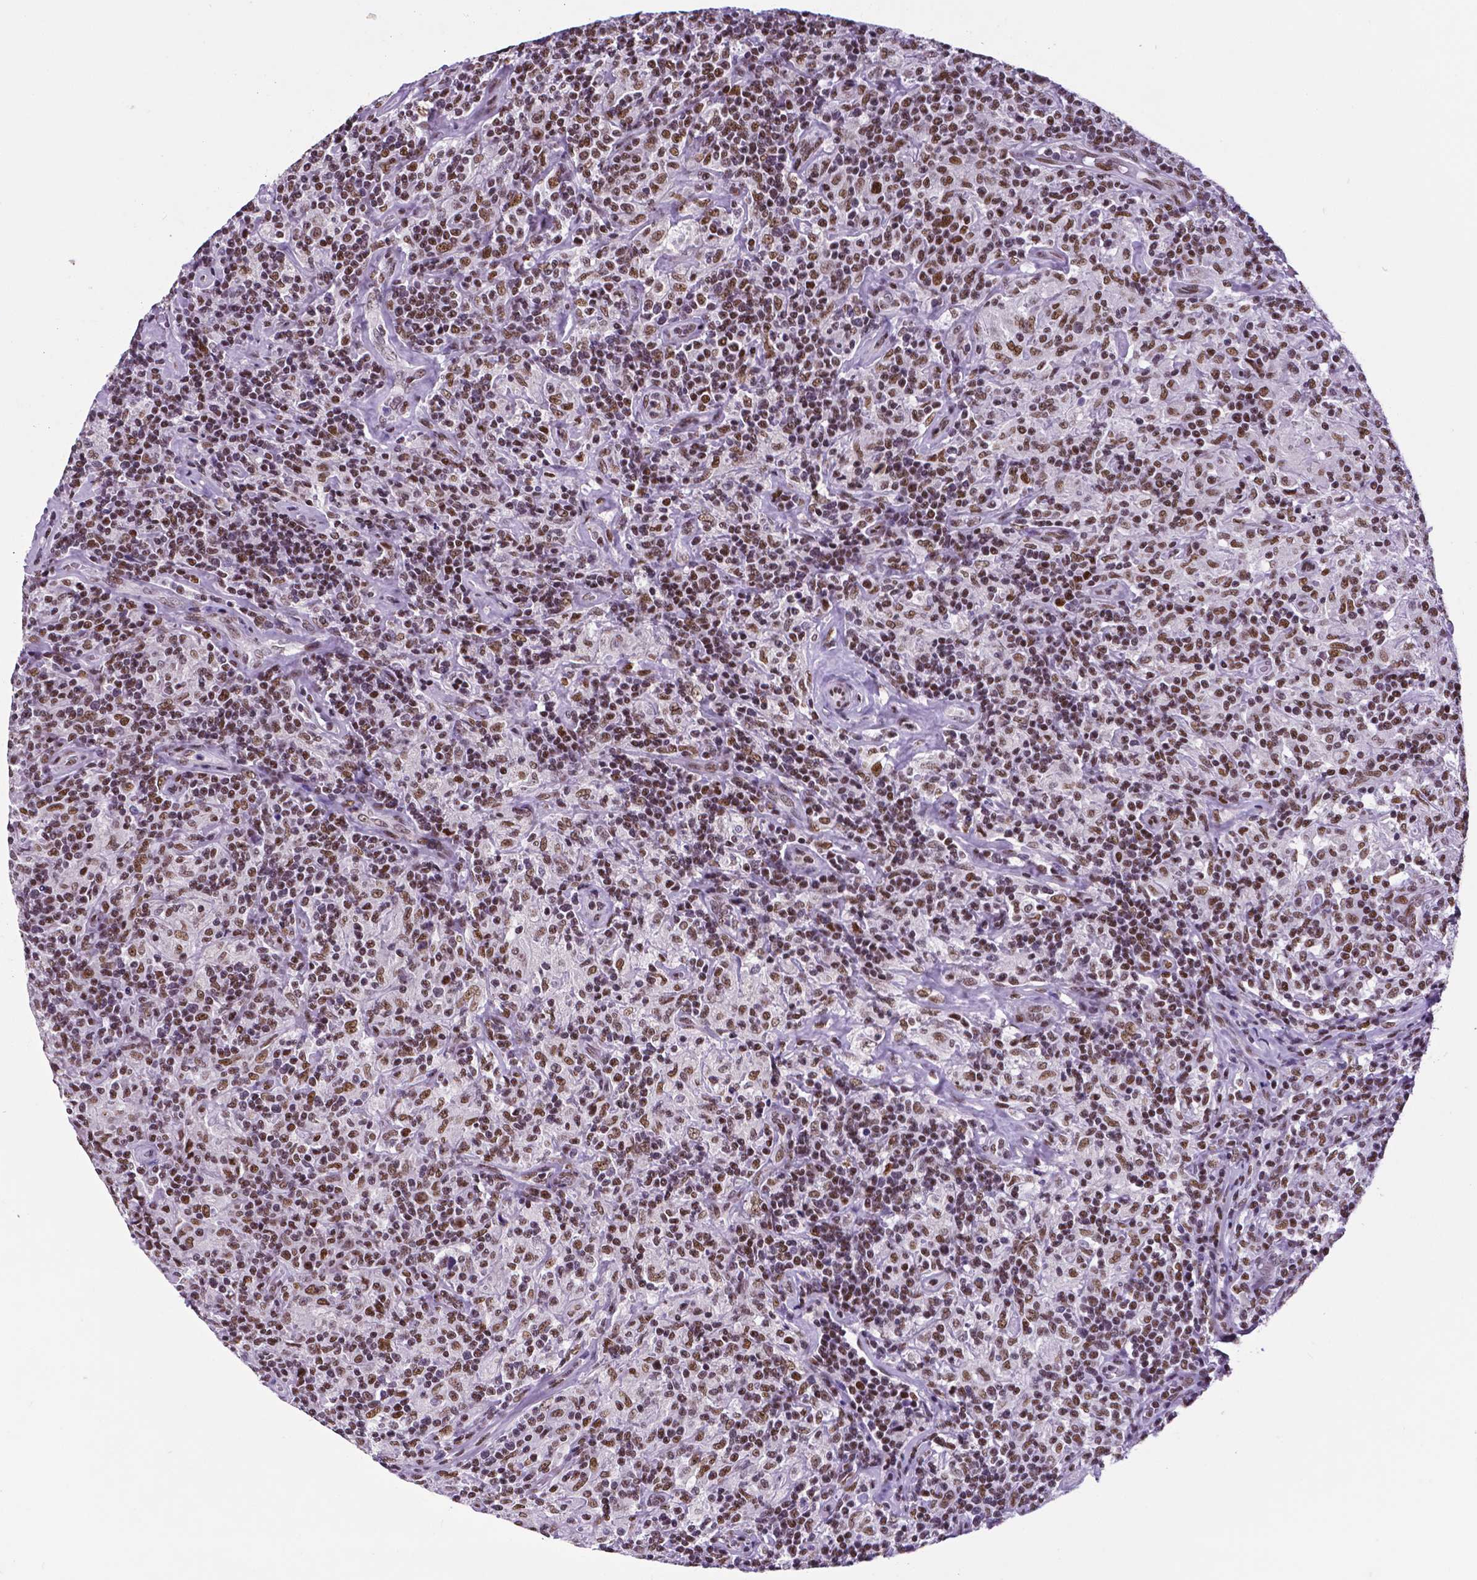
{"staining": {"intensity": "moderate", "quantity": ">75%", "location": "nuclear"}, "tissue": "lymphoma", "cell_type": "Tumor cells", "image_type": "cancer", "snomed": [{"axis": "morphology", "description": "Hodgkin's disease, NOS"}, {"axis": "topography", "description": "Lymph node"}], "caption": "Lymphoma stained with immunohistochemistry (IHC) displays moderate nuclear staining in about >75% of tumor cells.", "gene": "REST", "patient": {"sex": "male", "age": 70}}